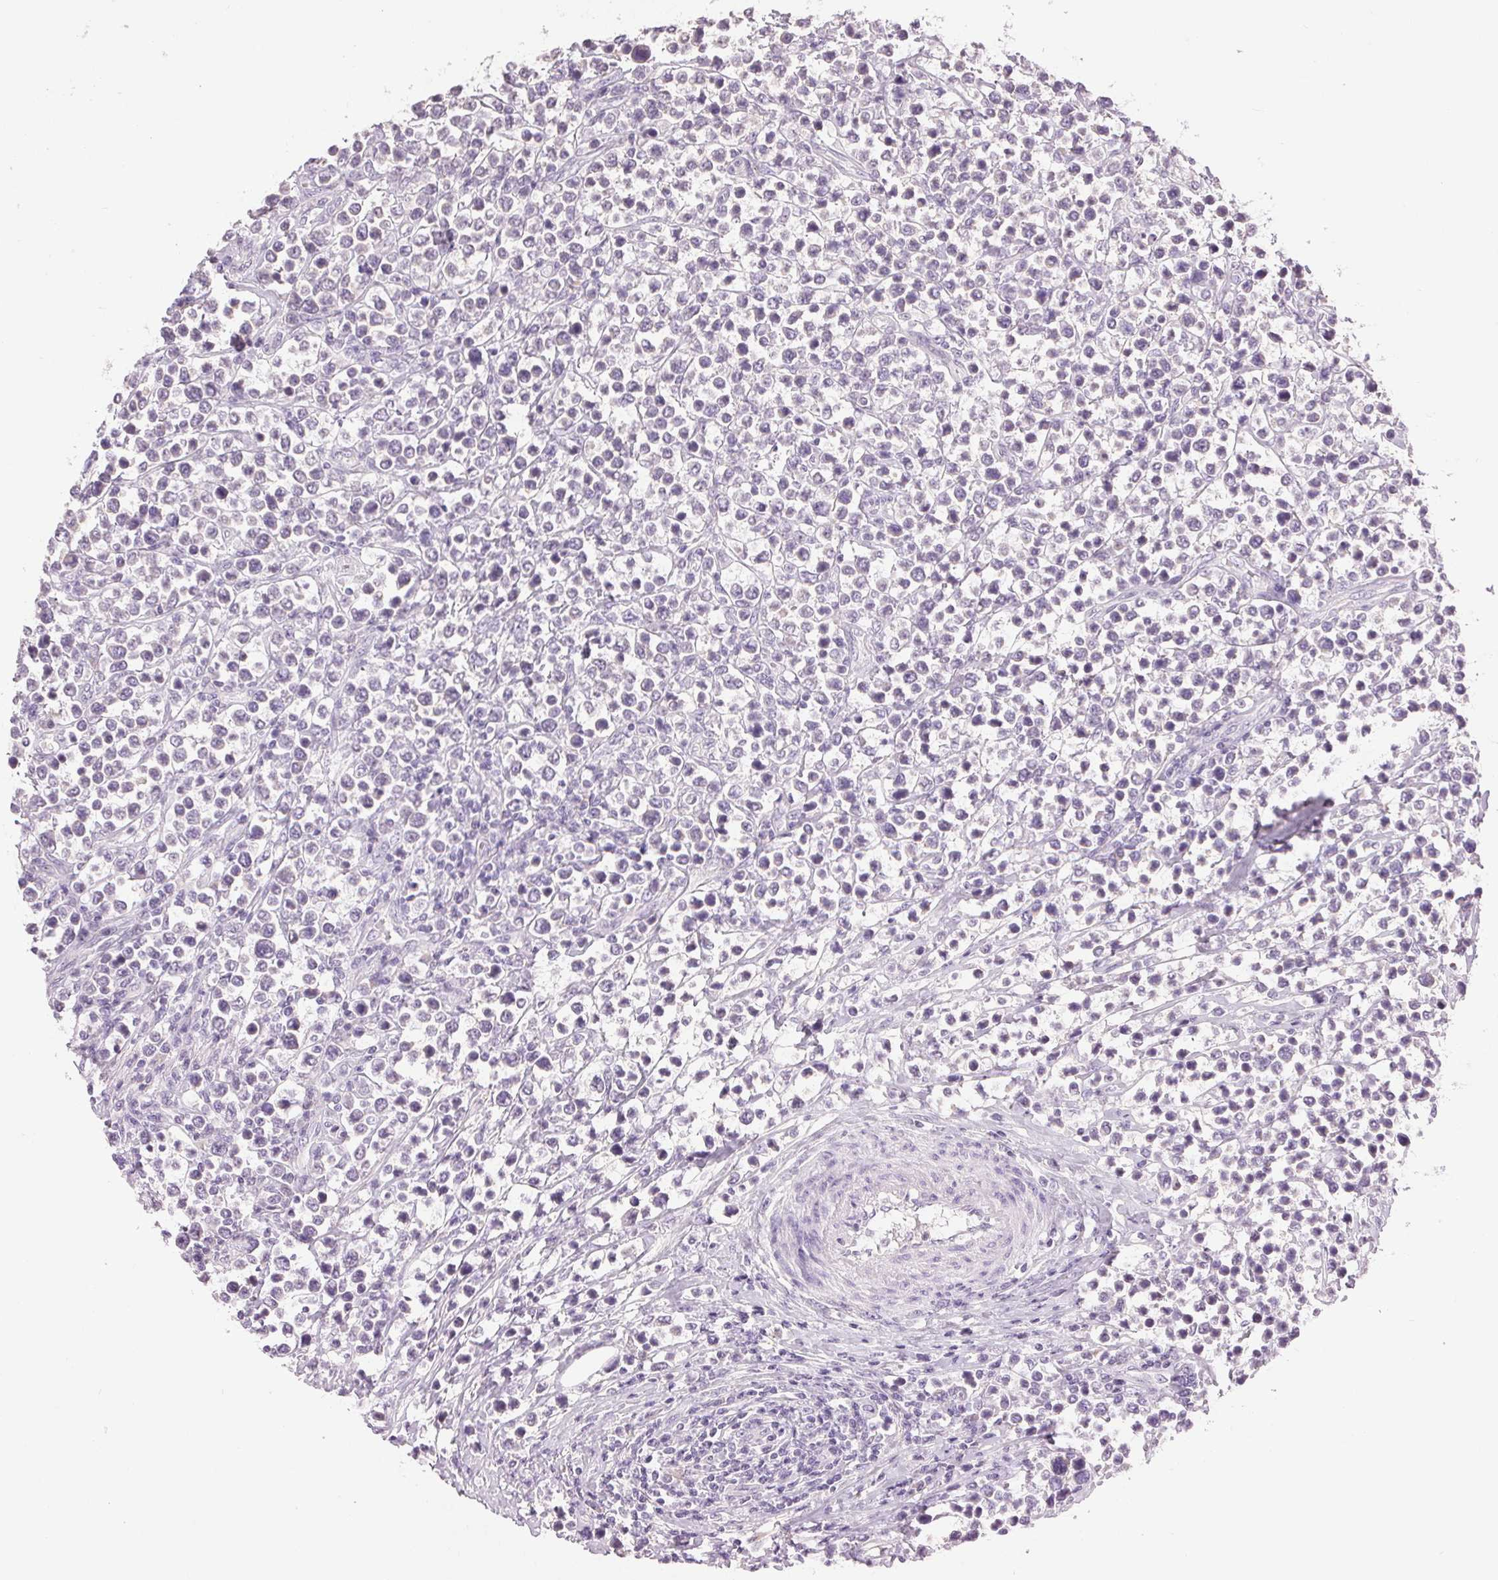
{"staining": {"intensity": "negative", "quantity": "none", "location": "none"}, "tissue": "lymphoma", "cell_type": "Tumor cells", "image_type": "cancer", "snomed": [{"axis": "morphology", "description": "Malignant lymphoma, non-Hodgkin's type, High grade"}, {"axis": "topography", "description": "Soft tissue"}], "caption": "Immunohistochemistry of lymphoma demonstrates no expression in tumor cells. Brightfield microscopy of immunohistochemistry stained with DAB (brown) and hematoxylin (blue), captured at high magnification.", "gene": "FXYD4", "patient": {"sex": "female", "age": 56}}